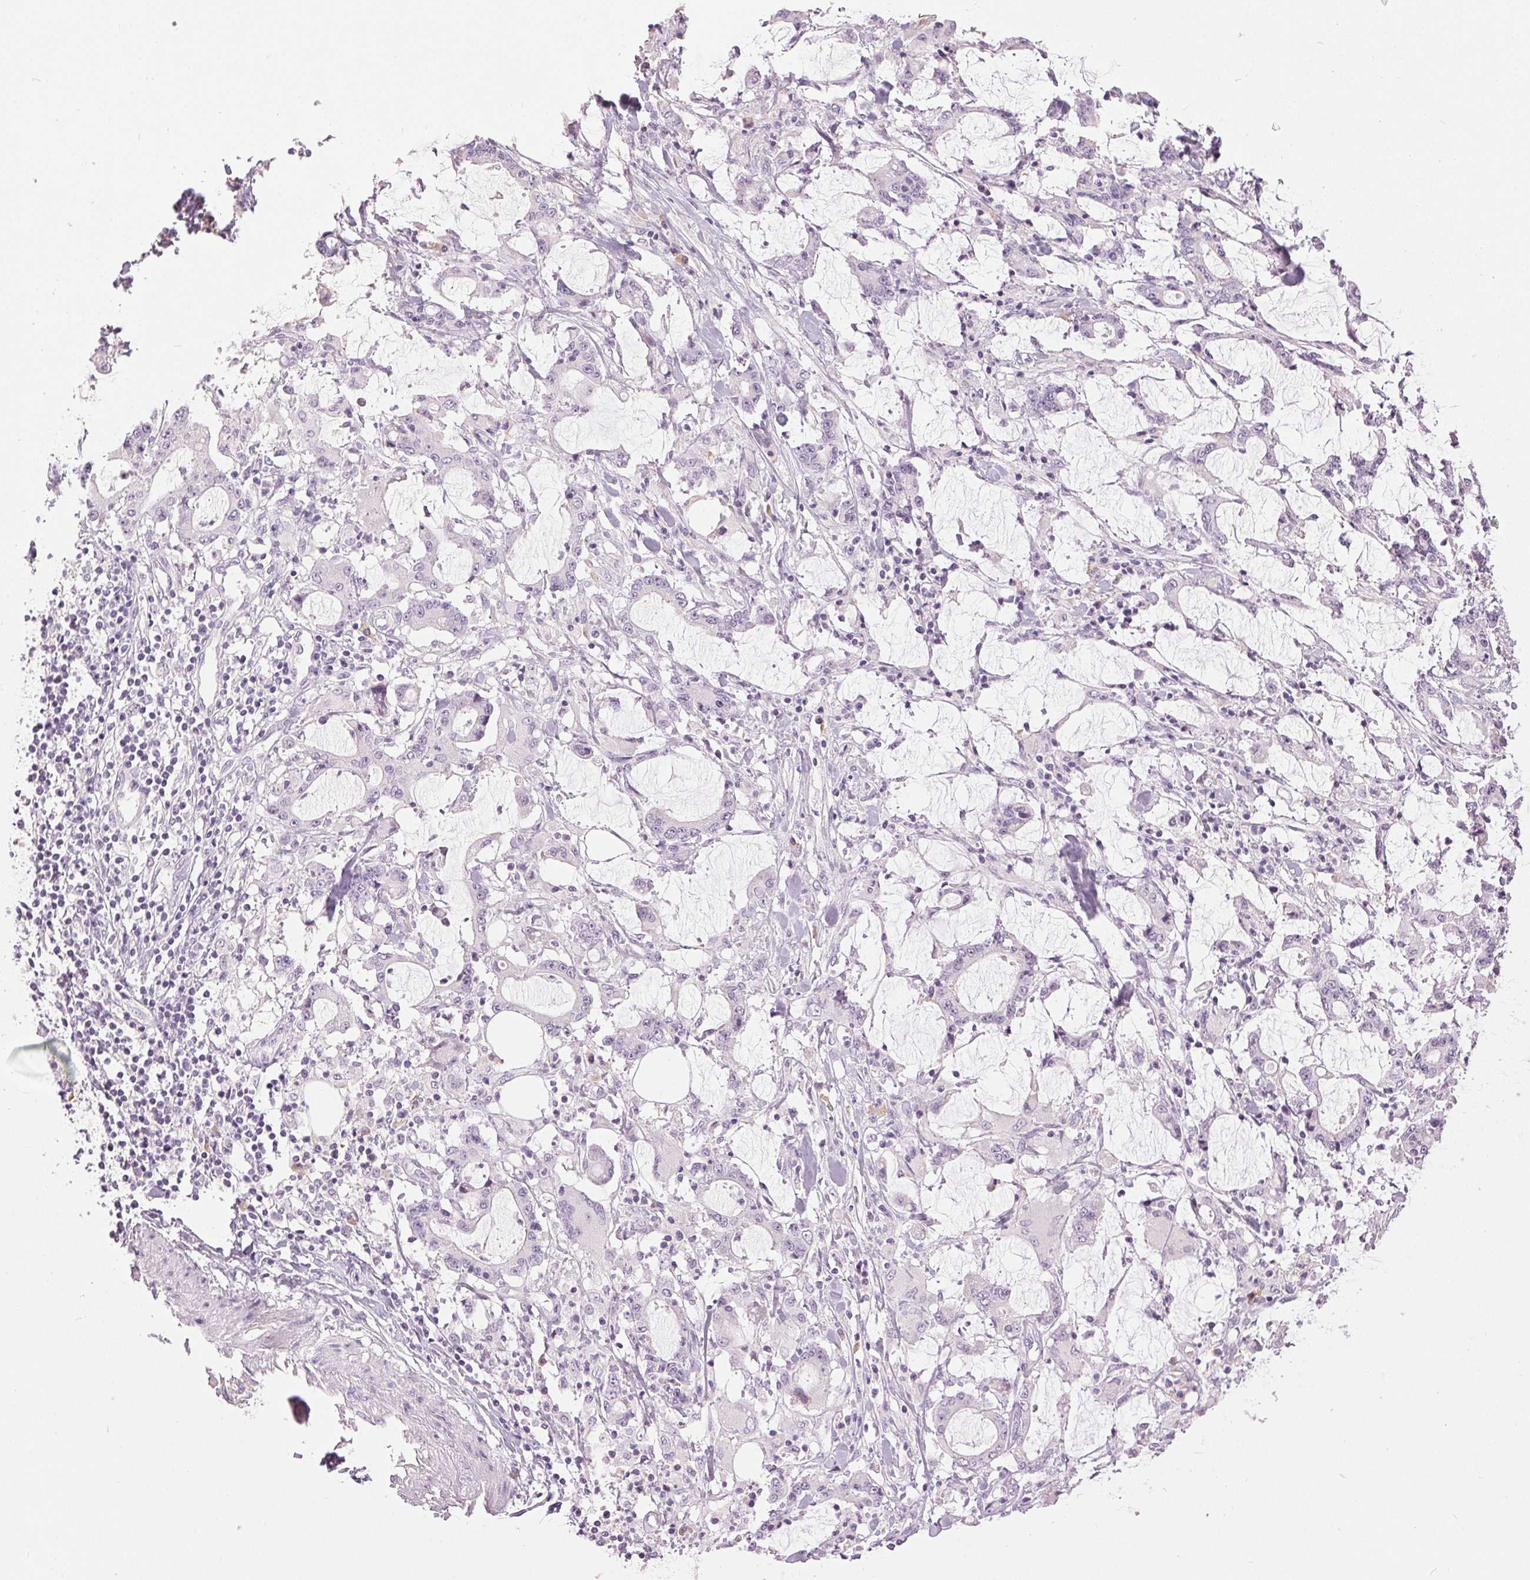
{"staining": {"intensity": "negative", "quantity": "none", "location": "none"}, "tissue": "stomach cancer", "cell_type": "Tumor cells", "image_type": "cancer", "snomed": [{"axis": "morphology", "description": "Adenocarcinoma, NOS"}, {"axis": "topography", "description": "Stomach, upper"}], "caption": "Human stomach adenocarcinoma stained for a protein using immunohistochemistry (IHC) demonstrates no staining in tumor cells.", "gene": "DSG3", "patient": {"sex": "male", "age": 68}}